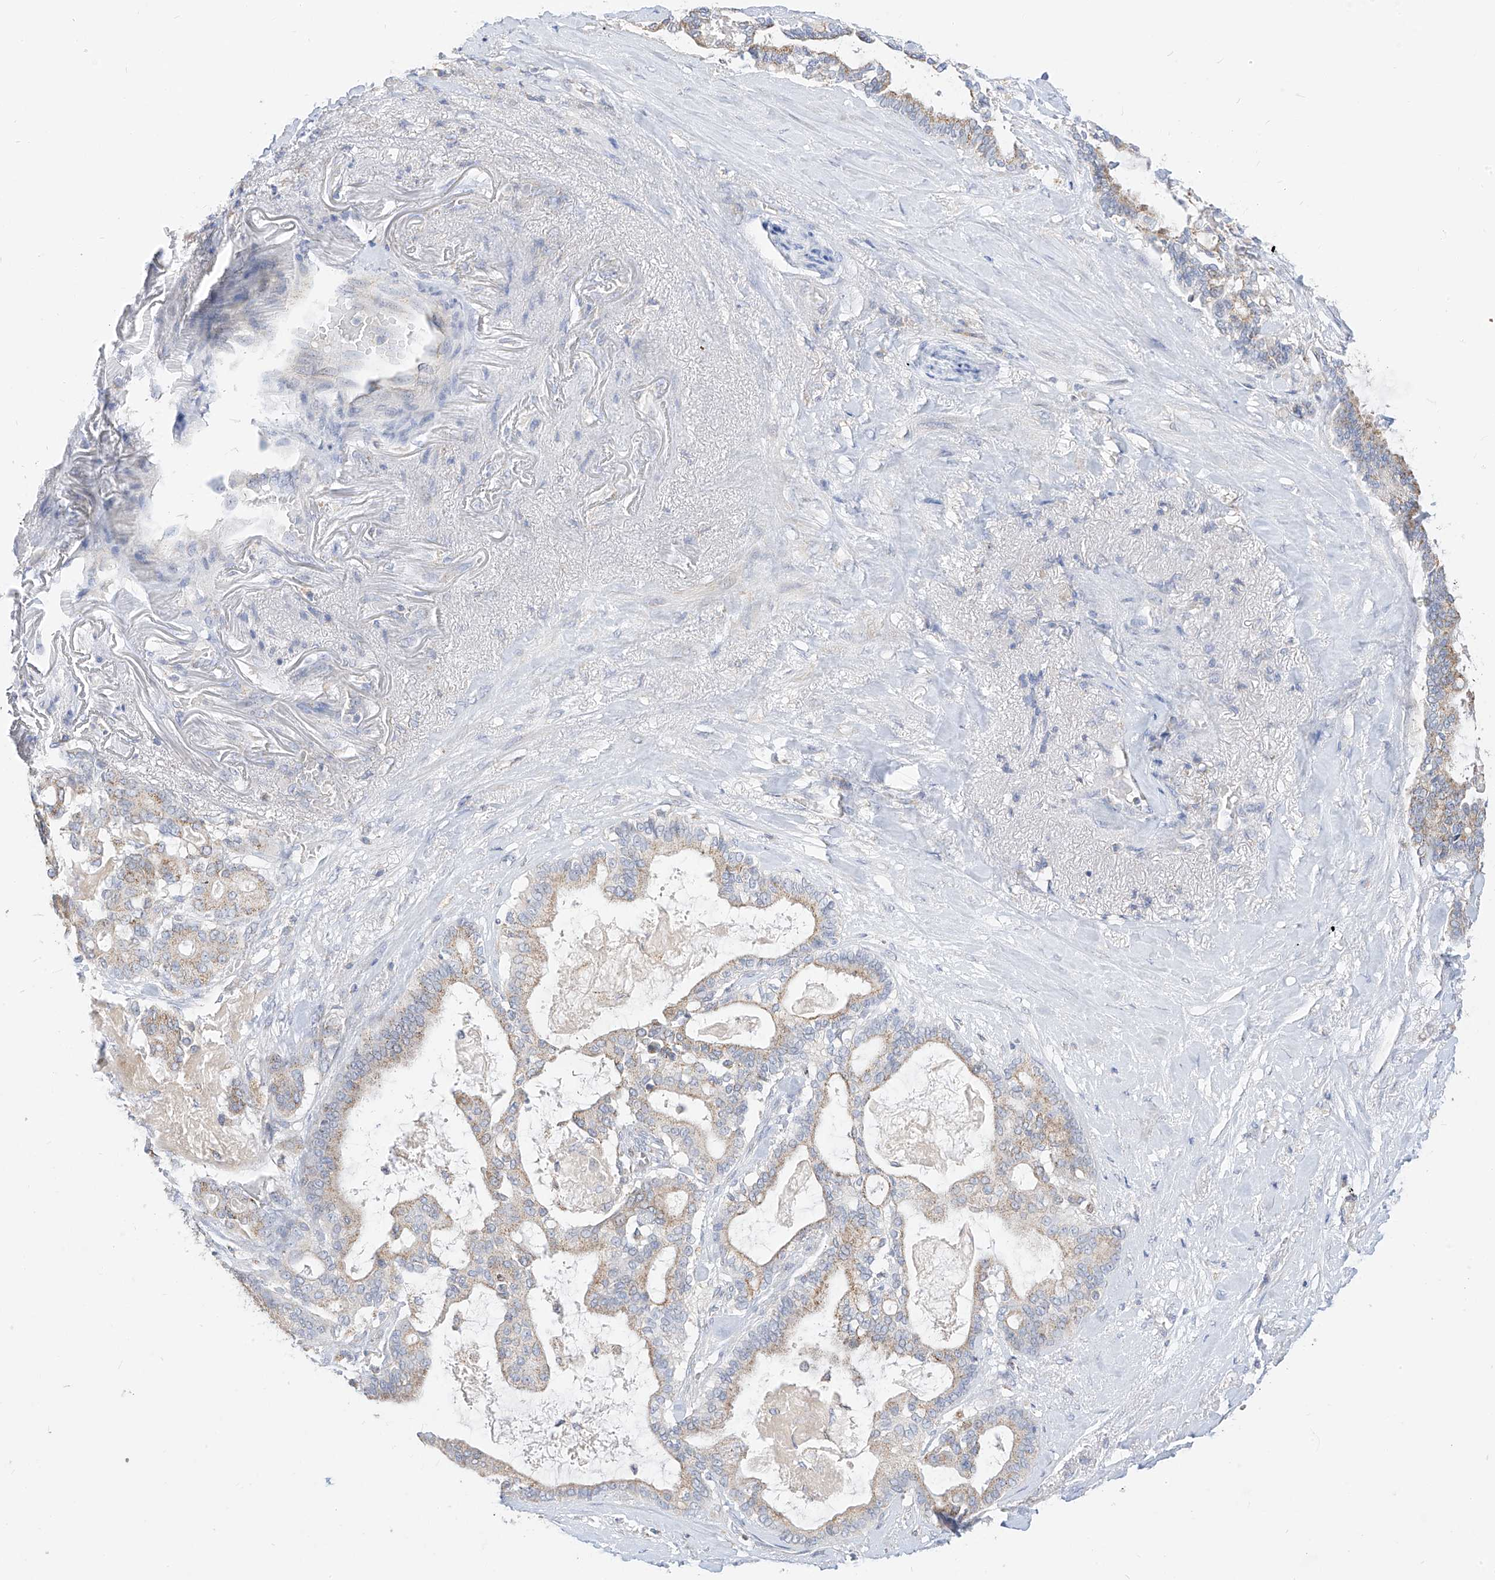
{"staining": {"intensity": "weak", "quantity": "25%-75%", "location": "cytoplasmic/membranous"}, "tissue": "pancreatic cancer", "cell_type": "Tumor cells", "image_type": "cancer", "snomed": [{"axis": "morphology", "description": "Adenocarcinoma, NOS"}, {"axis": "topography", "description": "Pancreas"}], "caption": "Pancreatic adenocarcinoma stained with a brown dye demonstrates weak cytoplasmic/membranous positive staining in about 25%-75% of tumor cells.", "gene": "RASA2", "patient": {"sex": "male", "age": 63}}